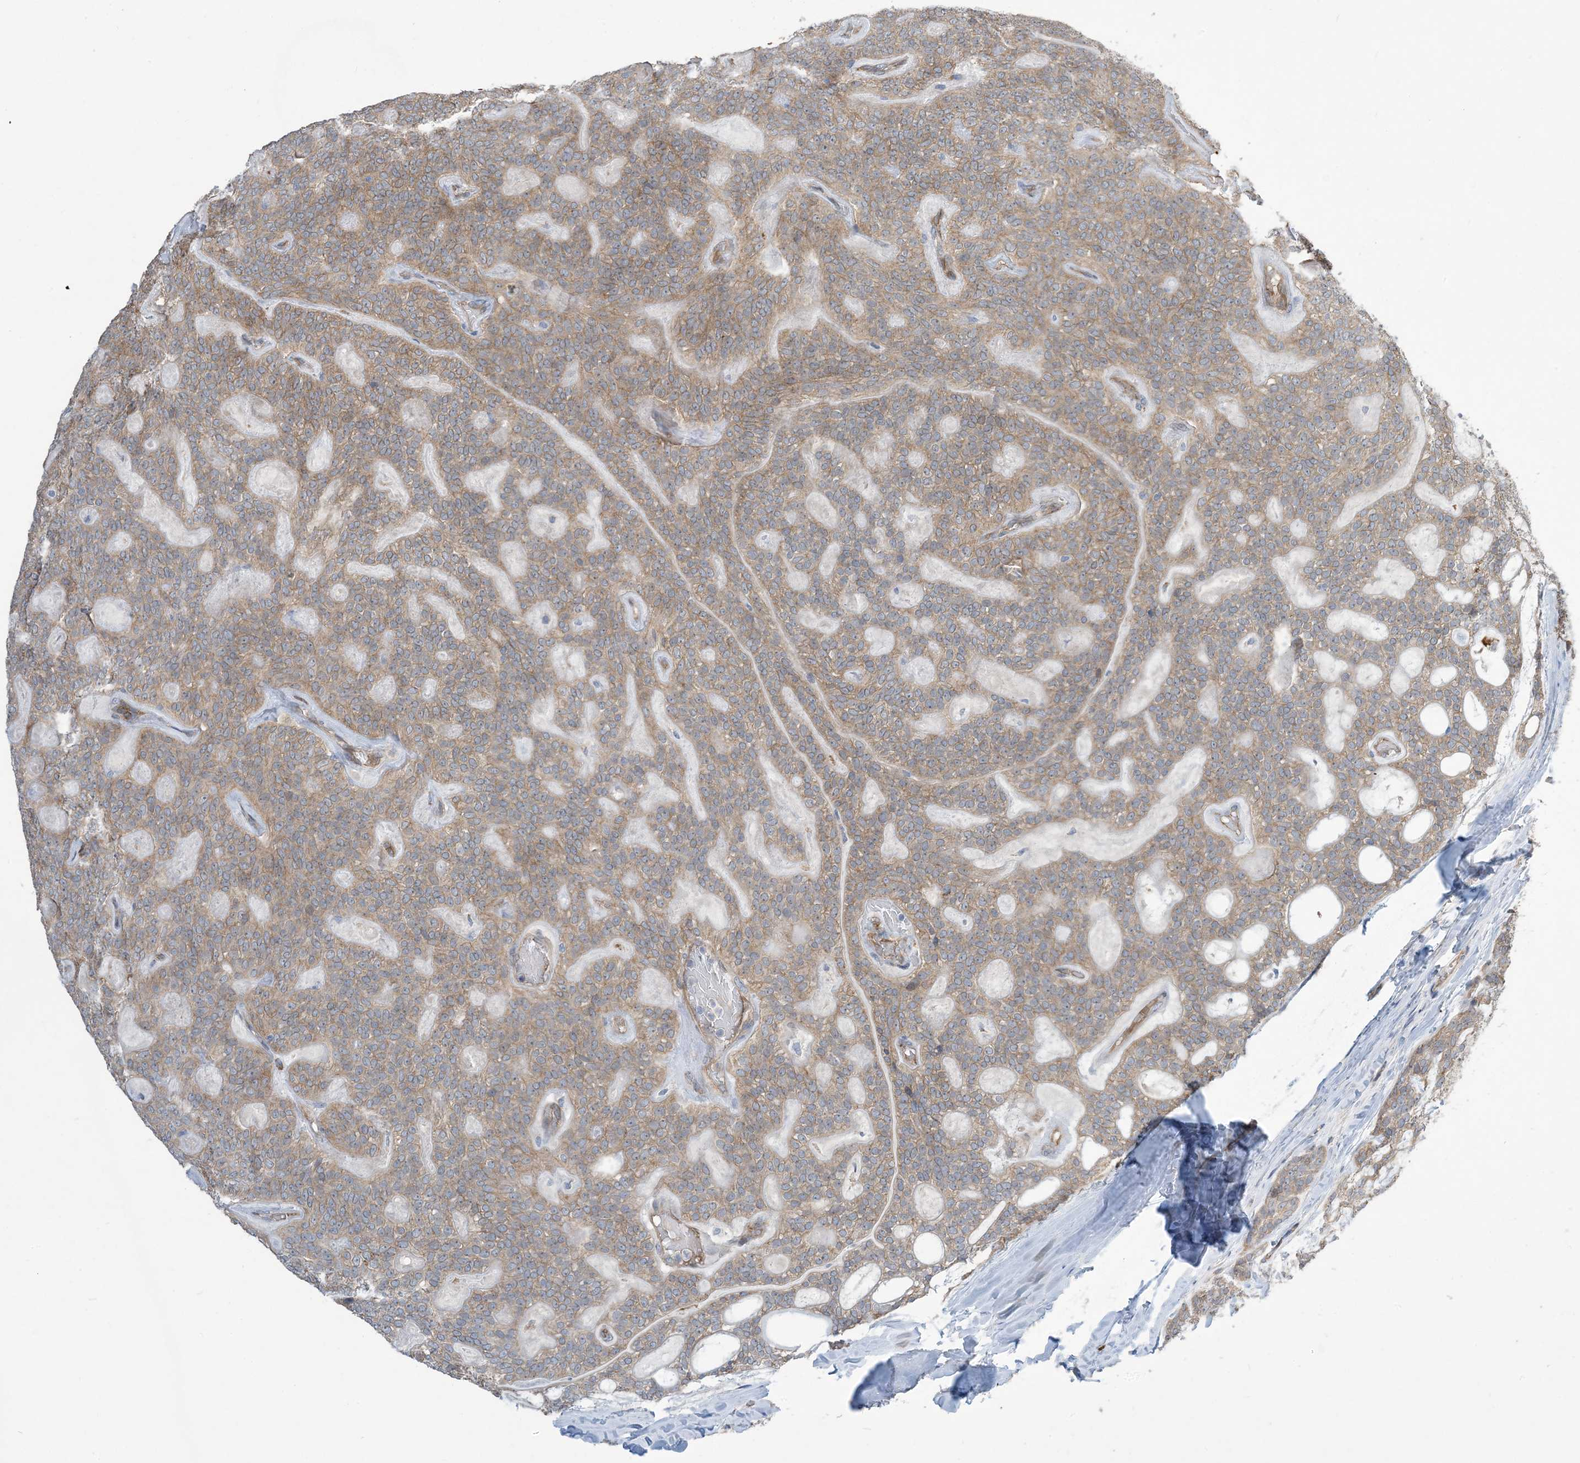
{"staining": {"intensity": "moderate", "quantity": "25%-75%", "location": "cytoplasmic/membranous"}, "tissue": "head and neck cancer", "cell_type": "Tumor cells", "image_type": "cancer", "snomed": [{"axis": "morphology", "description": "Adenocarcinoma, NOS"}, {"axis": "topography", "description": "Head-Neck"}], "caption": "There is medium levels of moderate cytoplasmic/membranous expression in tumor cells of head and neck cancer, as demonstrated by immunohistochemical staining (brown color).", "gene": "AOC1", "patient": {"sex": "male", "age": 66}}